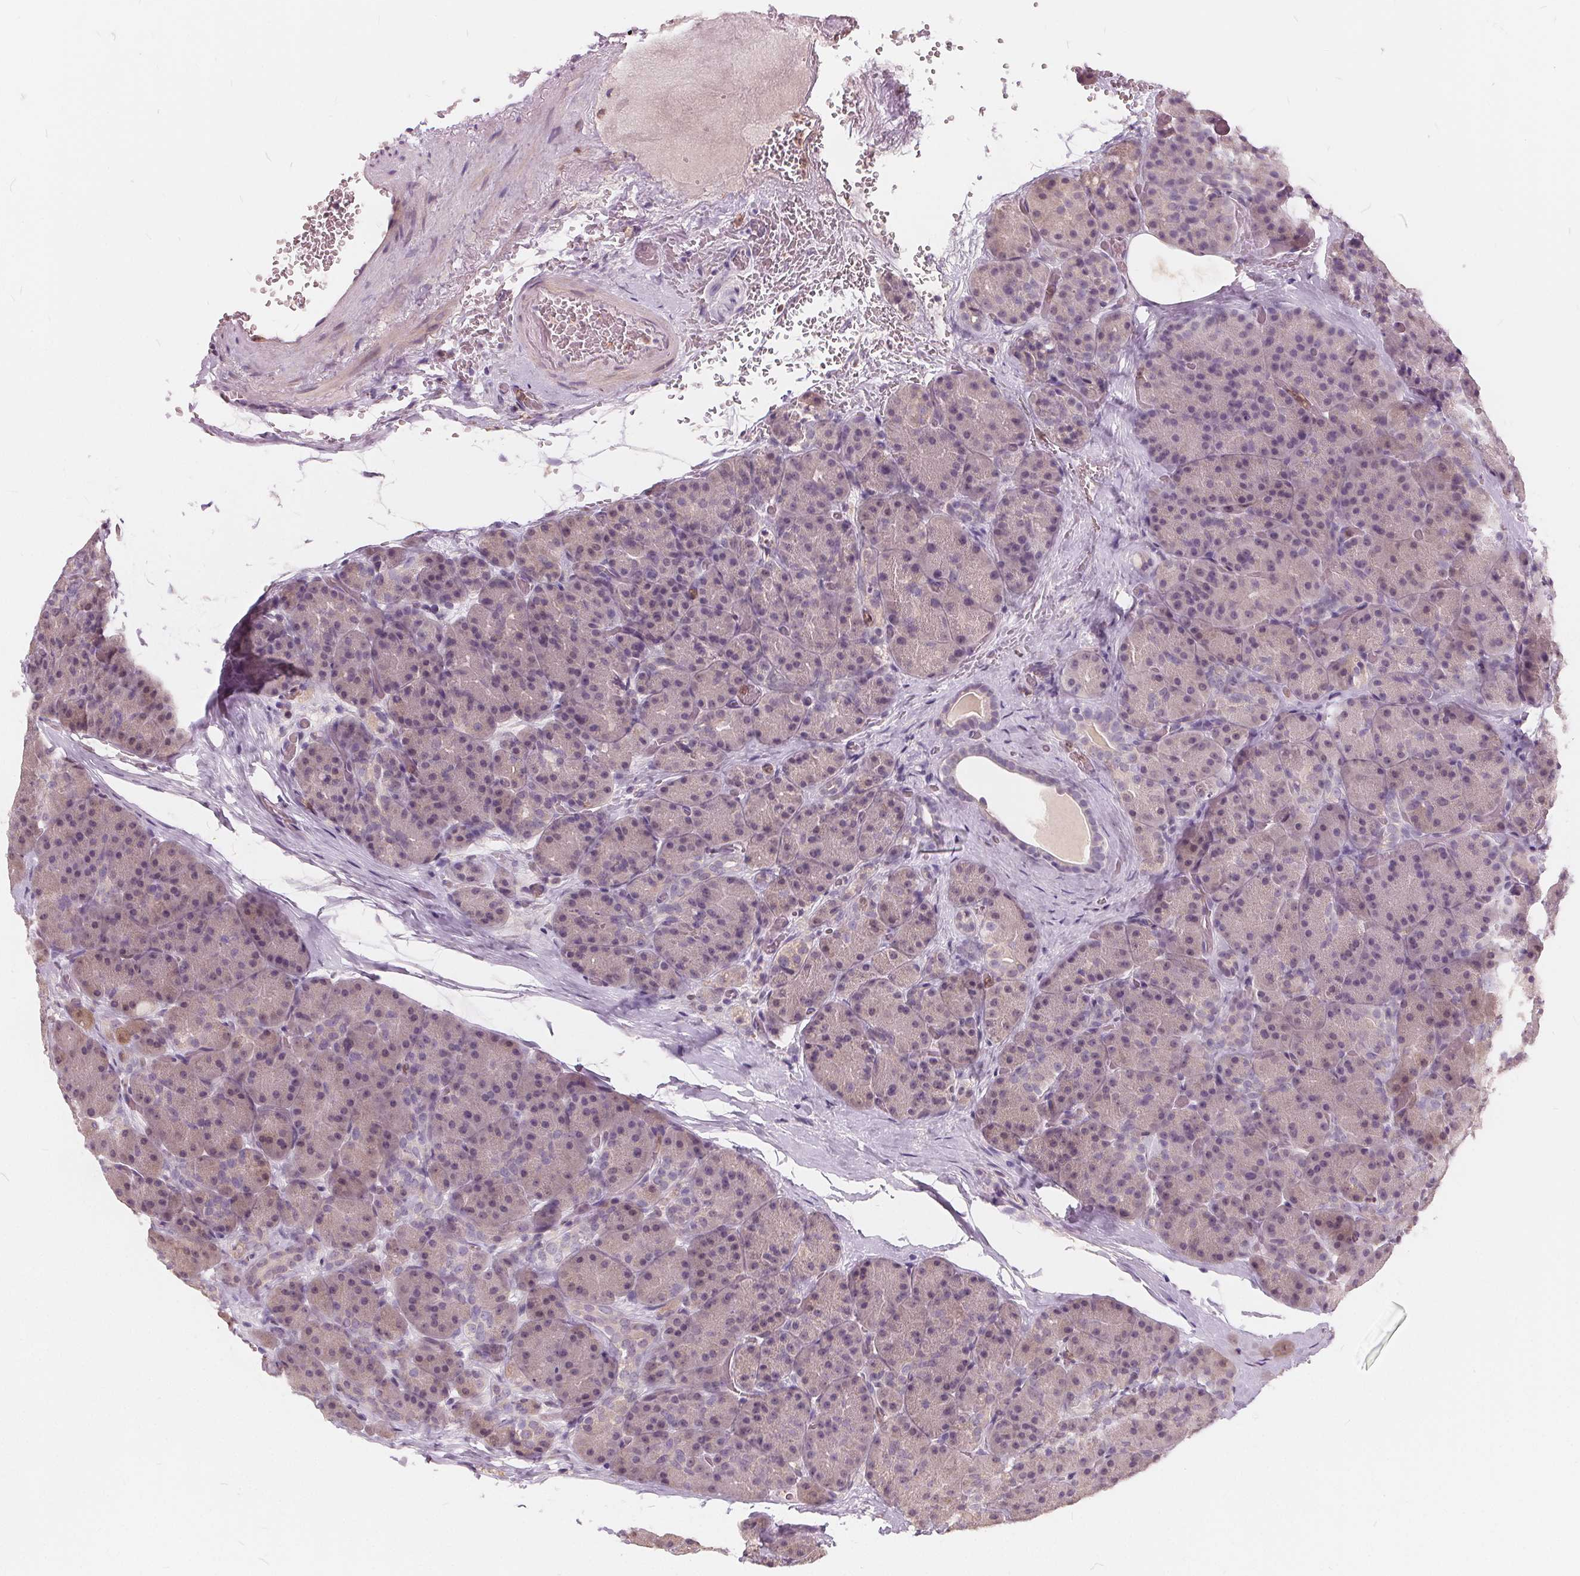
{"staining": {"intensity": "weak", "quantity": "25%-75%", "location": "nuclear"}, "tissue": "pancreas", "cell_type": "Exocrine glandular cells", "image_type": "normal", "snomed": [{"axis": "morphology", "description": "Normal tissue, NOS"}, {"axis": "topography", "description": "Pancreas"}], "caption": "The immunohistochemical stain shows weak nuclear staining in exocrine glandular cells of benign pancreas. (DAB IHC with brightfield microscopy, high magnification).", "gene": "HAAO", "patient": {"sex": "male", "age": 57}}